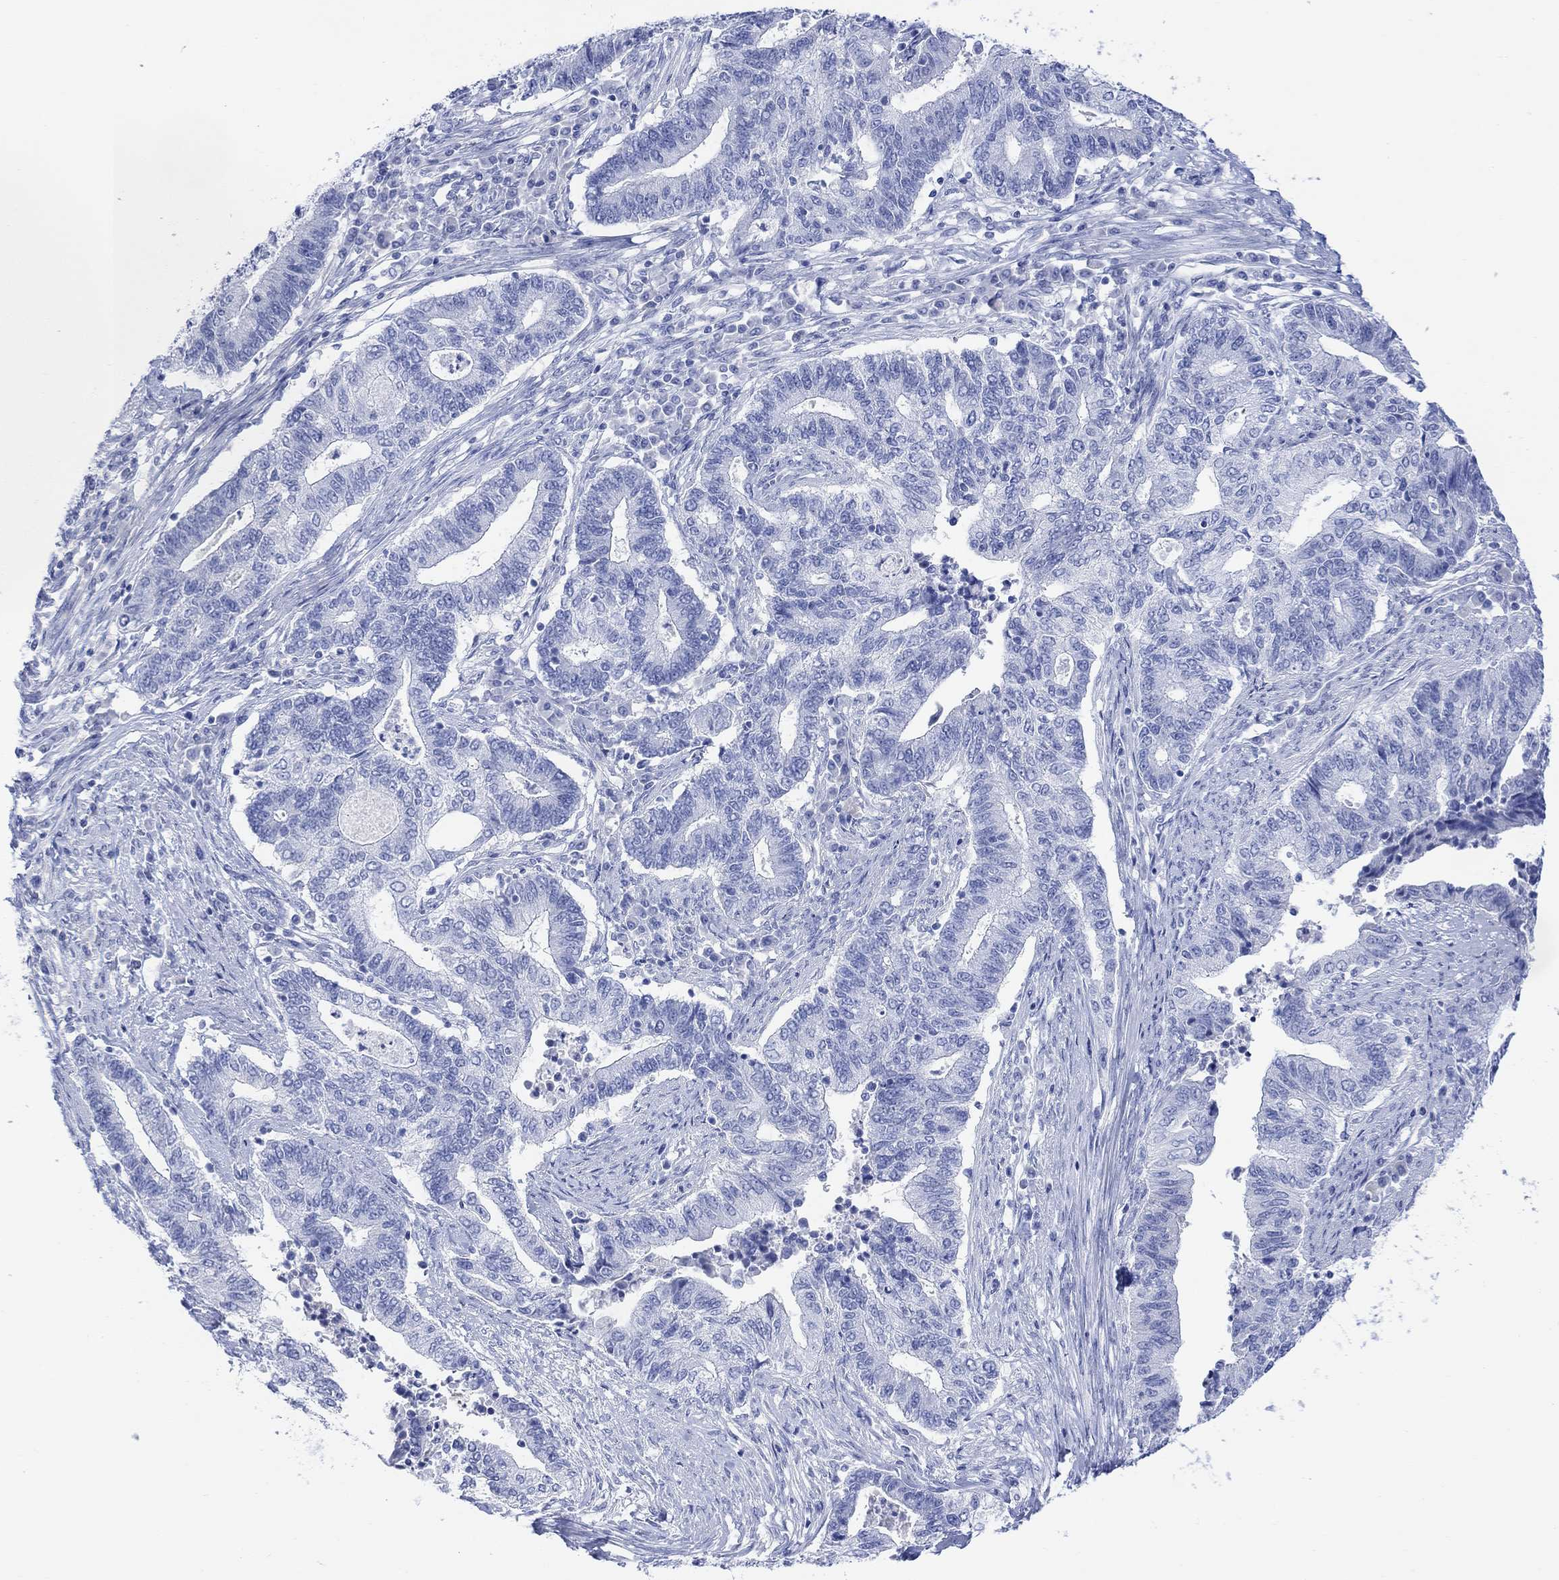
{"staining": {"intensity": "negative", "quantity": "none", "location": "none"}, "tissue": "endometrial cancer", "cell_type": "Tumor cells", "image_type": "cancer", "snomed": [{"axis": "morphology", "description": "Adenocarcinoma, NOS"}, {"axis": "topography", "description": "Uterus"}, {"axis": "topography", "description": "Endometrium"}], "caption": "An image of endometrial cancer (adenocarcinoma) stained for a protein exhibits no brown staining in tumor cells.", "gene": "GNG13", "patient": {"sex": "female", "age": 54}}